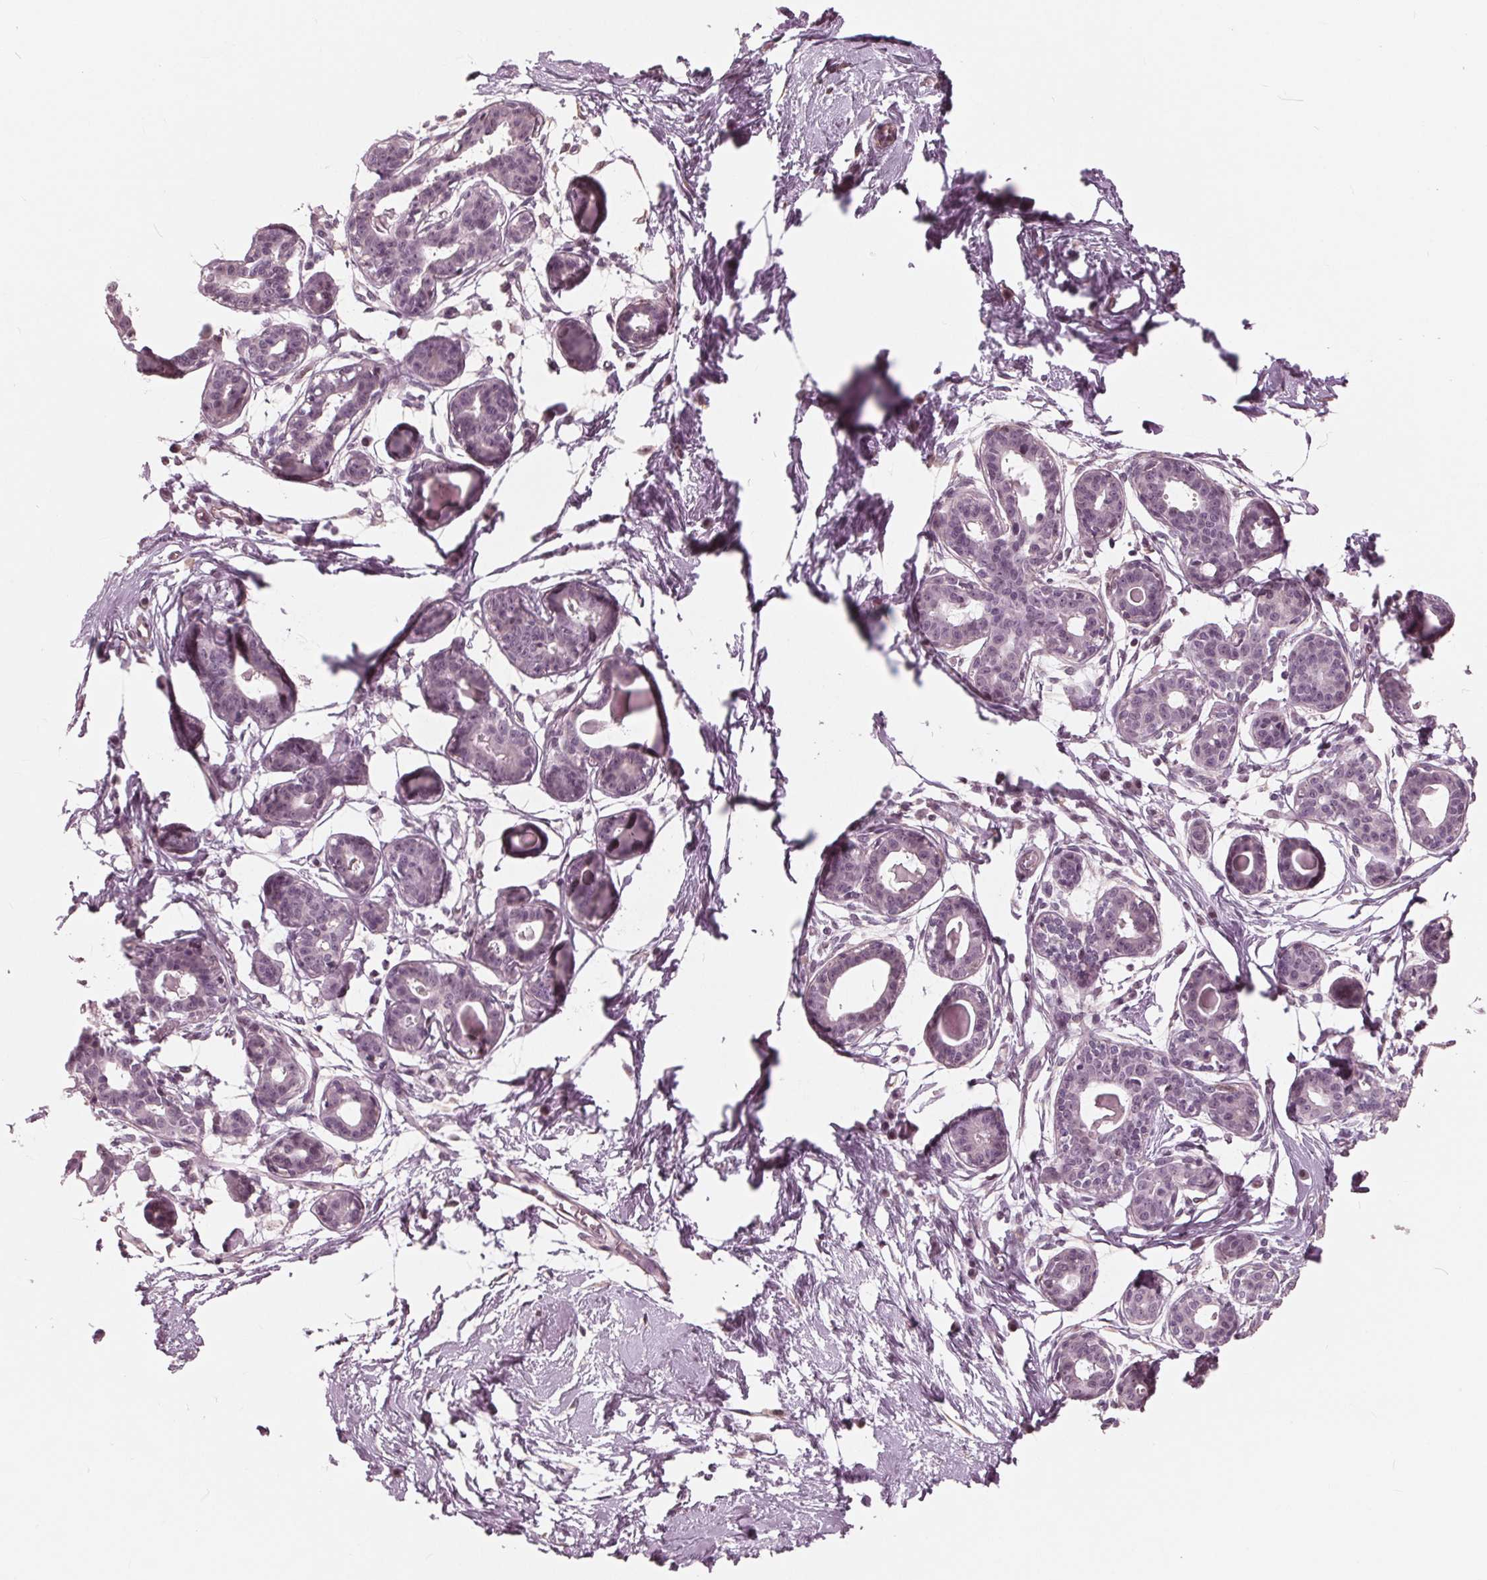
{"staining": {"intensity": "negative", "quantity": "none", "location": "none"}, "tissue": "breast", "cell_type": "Adipocytes", "image_type": "normal", "snomed": [{"axis": "morphology", "description": "Normal tissue, NOS"}, {"axis": "topography", "description": "Breast"}], "caption": "Adipocytes show no significant protein expression in unremarkable breast.", "gene": "ING3", "patient": {"sex": "female", "age": 45}}